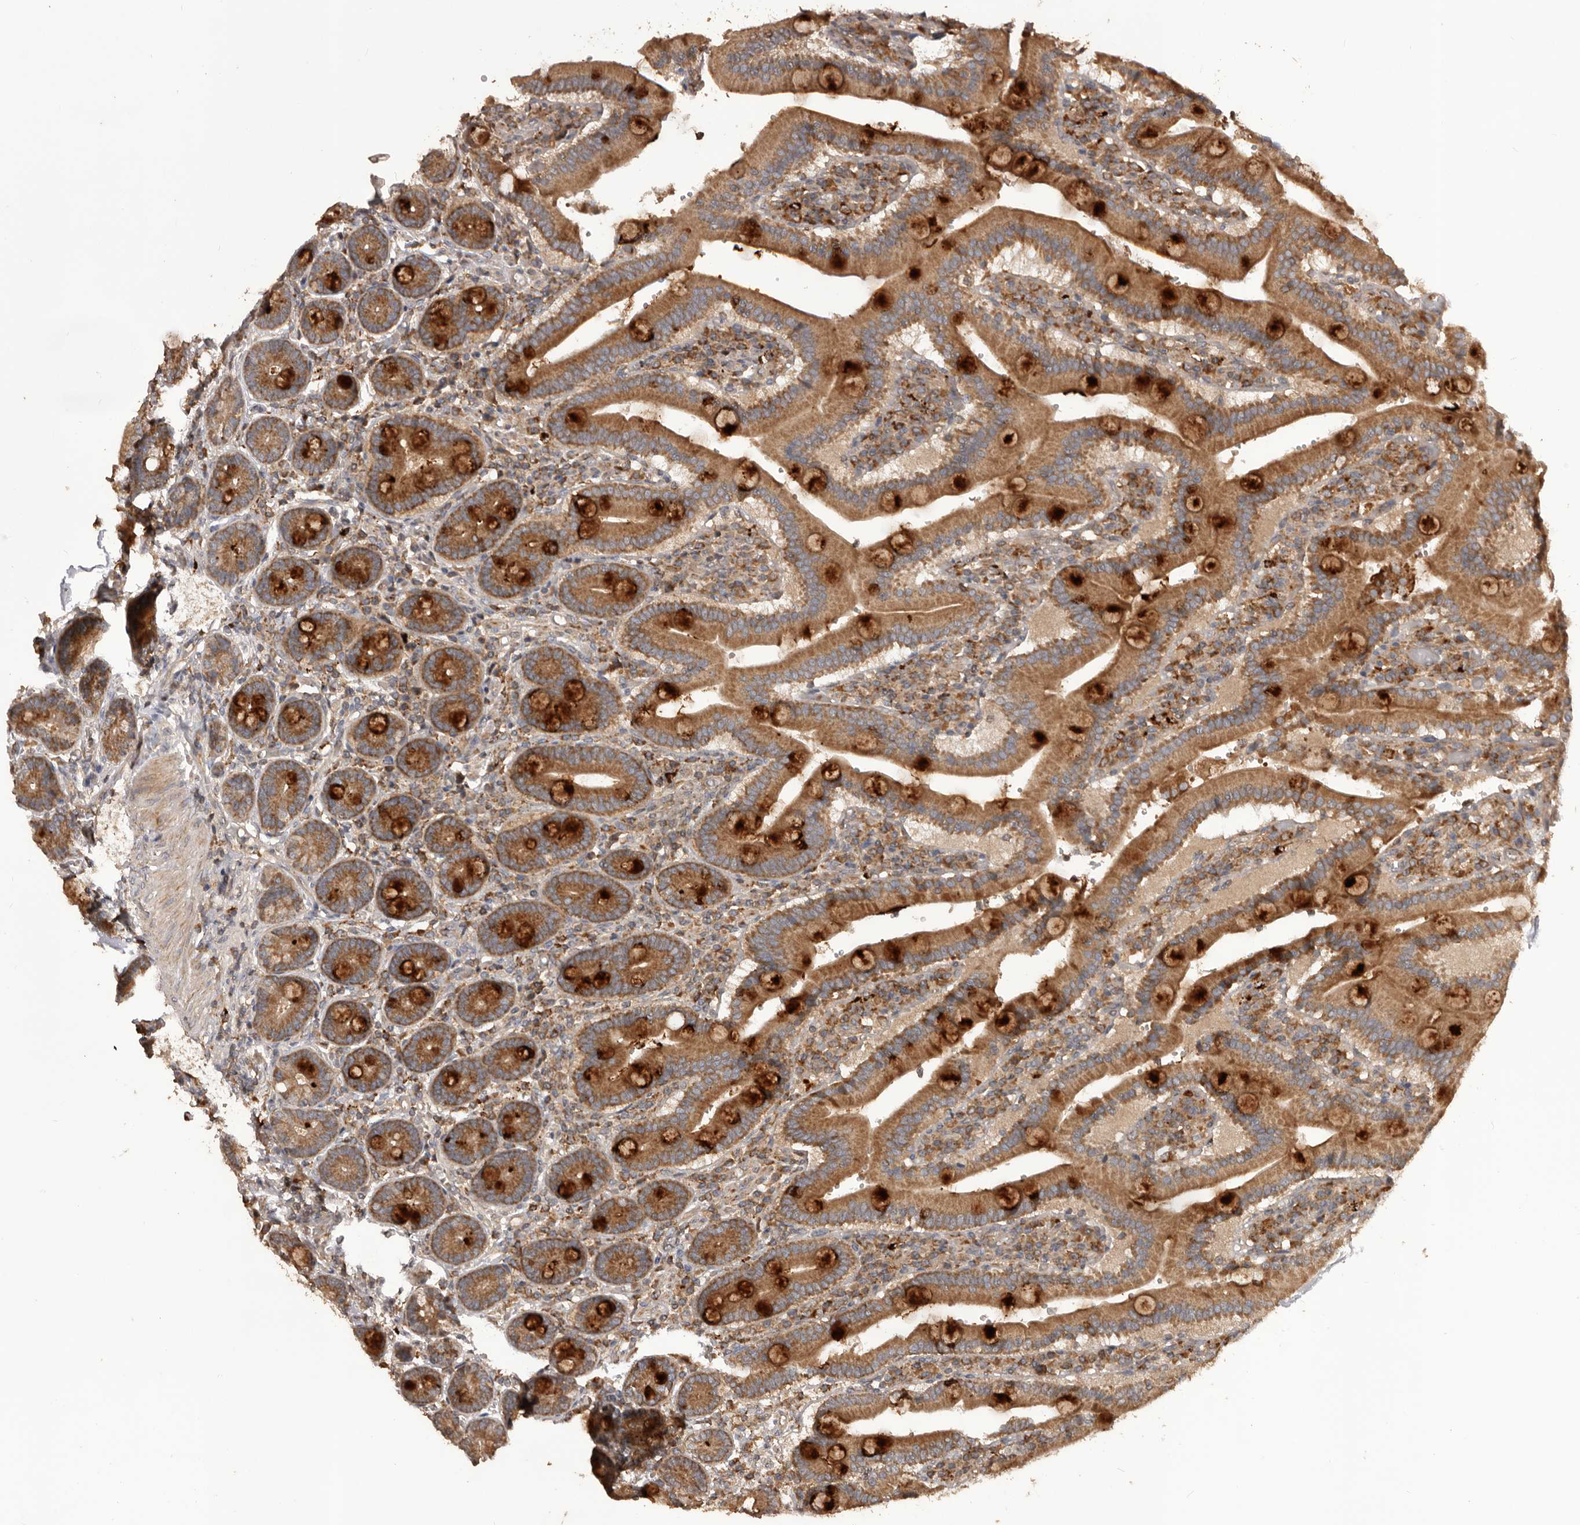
{"staining": {"intensity": "strong", "quantity": ">75%", "location": "cytoplasmic/membranous"}, "tissue": "duodenum", "cell_type": "Glandular cells", "image_type": "normal", "snomed": [{"axis": "morphology", "description": "Normal tissue, NOS"}, {"axis": "topography", "description": "Duodenum"}], "caption": "Immunohistochemistry (IHC) (DAB (3,3'-diaminobenzidine)) staining of normal duodenum demonstrates strong cytoplasmic/membranous protein expression in about >75% of glandular cells. The staining was performed using DAB, with brown indicating positive protein expression. Nuclei are stained blue with hematoxylin.", "gene": "QRSL1", "patient": {"sex": "female", "age": 62}}